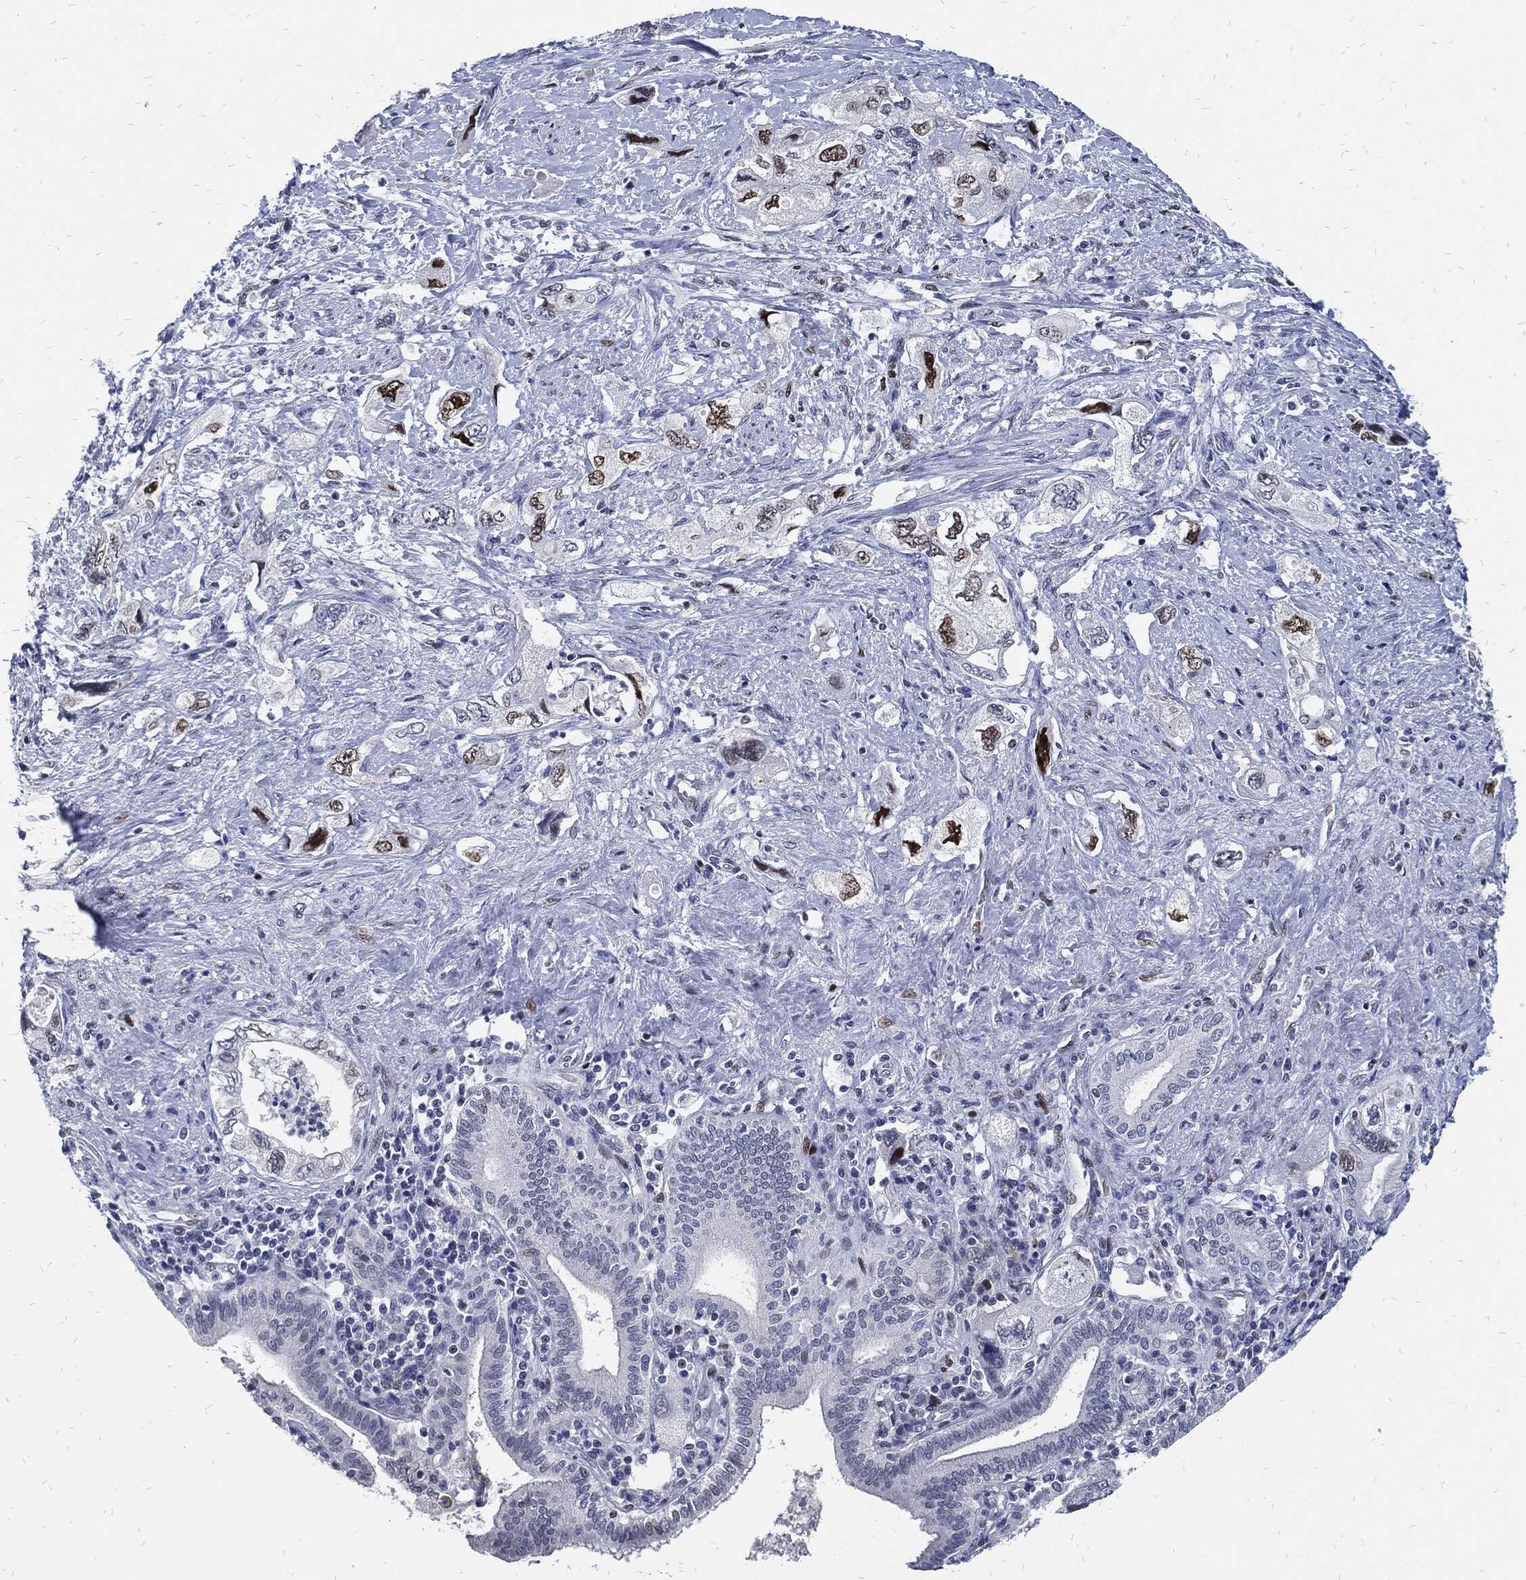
{"staining": {"intensity": "moderate", "quantity": "<25%", "location": "nuclear"}, "tissue": "pancreatic cancer", "cell_type": "Tumor cells", "image_type": "cancer", "snomed": [{"axis": "morphology", "description": "Adenocarcinoma, NOS"}, {"axis": "topography", "description": "Pancreas"}], "caption": "DAB immunohistochemical staining of human adenocarcinoma (pancreatic) exhibits moderate nuclear protein staining in approximately <25% of tumor cells. (Stains: DAB in brown, nuclei in blue, Microscopy: brightfield microscopy at high magnification).", "gene": "JUN", "patient": {"sex": "female", "age": 73}}